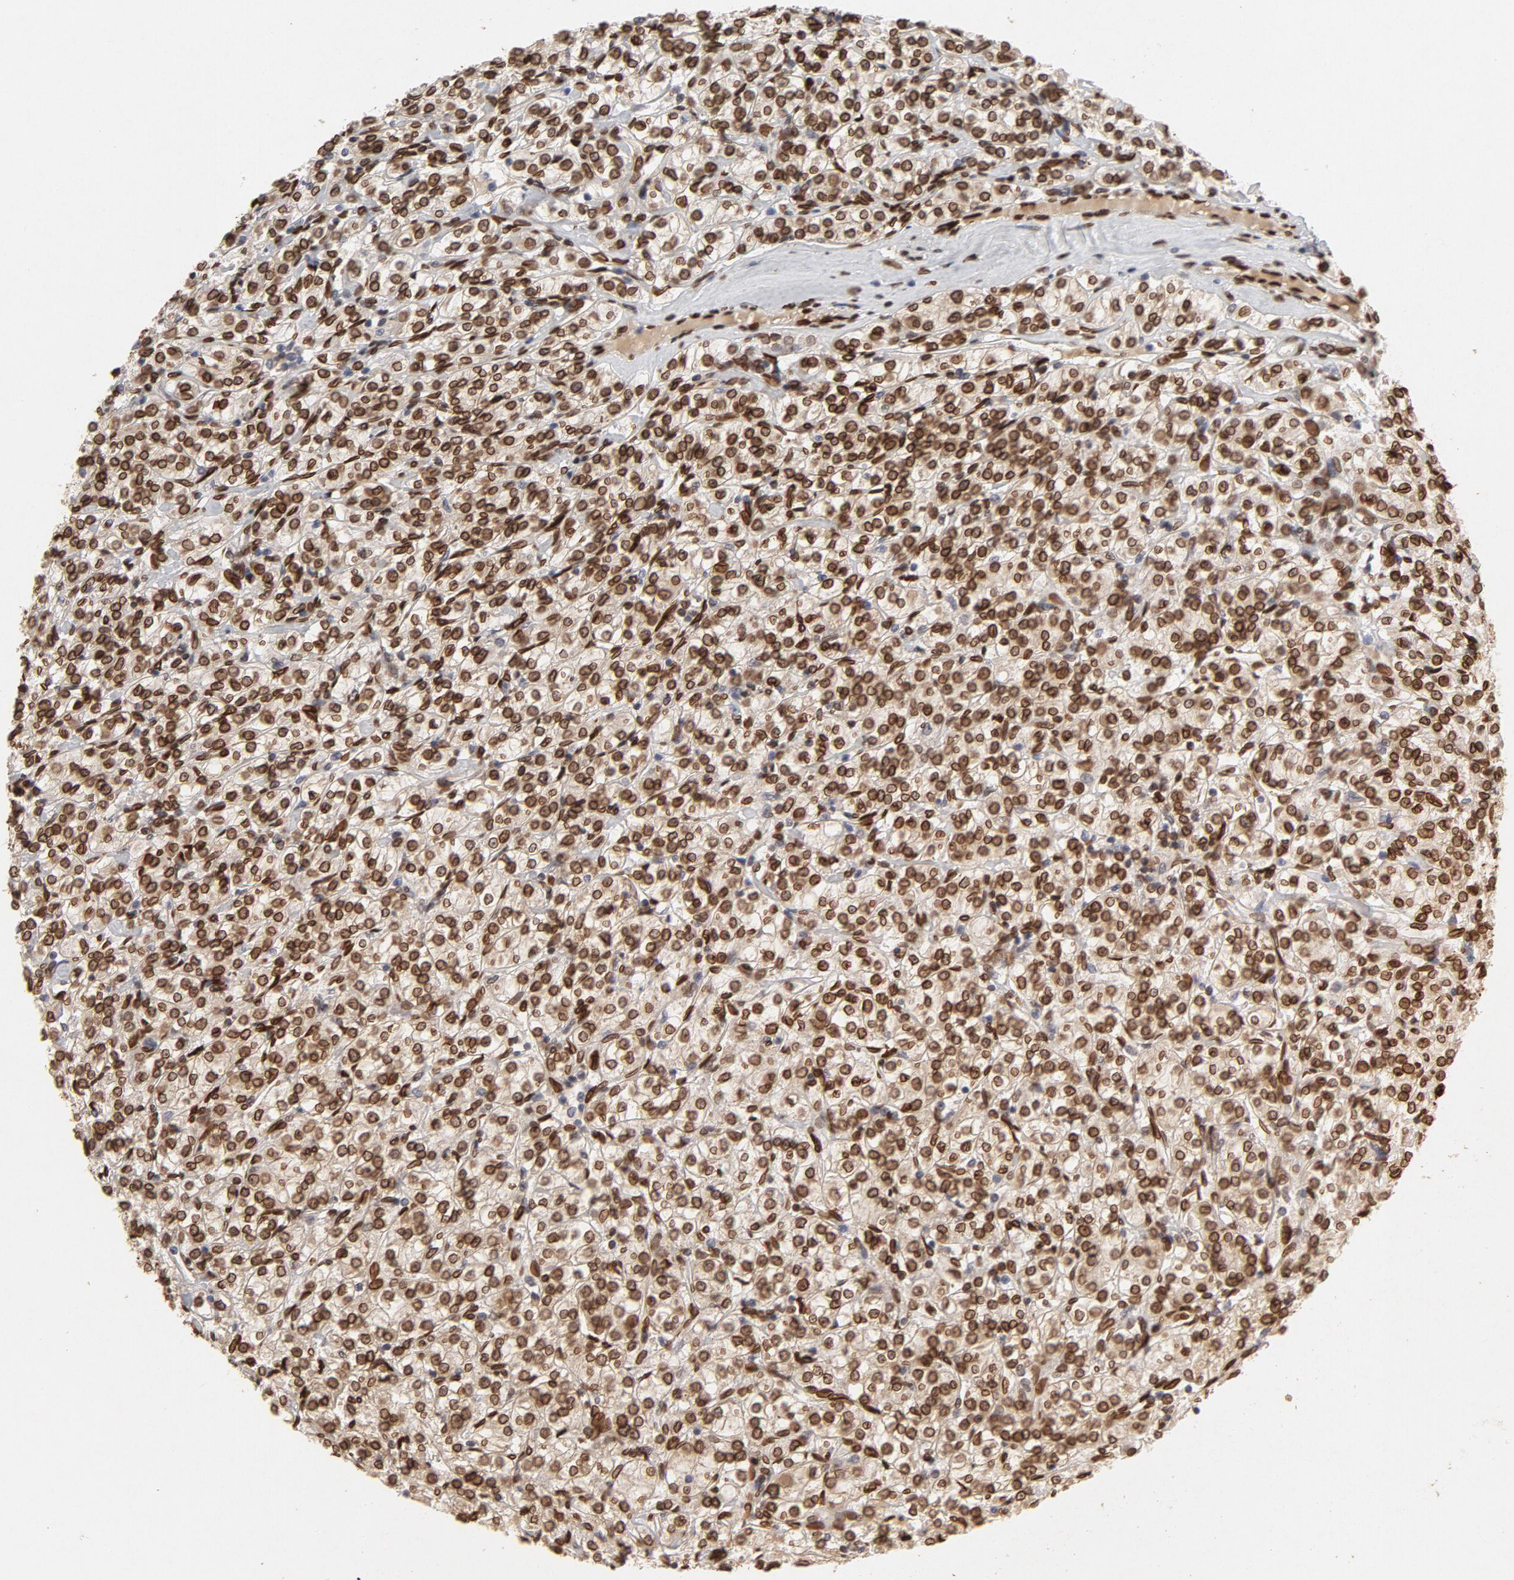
{"staining": {"intensity": "strong", "quantity": ">75%", "location": "cytoplasmic/membranous,nuclear"}, "tissue": "renal cancer", "cell_type": "Tumor cells", "image_type": "cancer", "snomed": [{"axis": "morphology", "description": "Adenocarcinoma, NOS"}, {"axis": "topography", "description": "Kidney"}], "caption": "Immunohistochemical staining of human renal cancer (adenocarcinoma) exhibits high levels of strong cytoplasmic/membranous and nuclear protein positivity in about >75% of tumor cells.", "gene": "LMNA", "patient": {"sex": "male", "age": 77}}